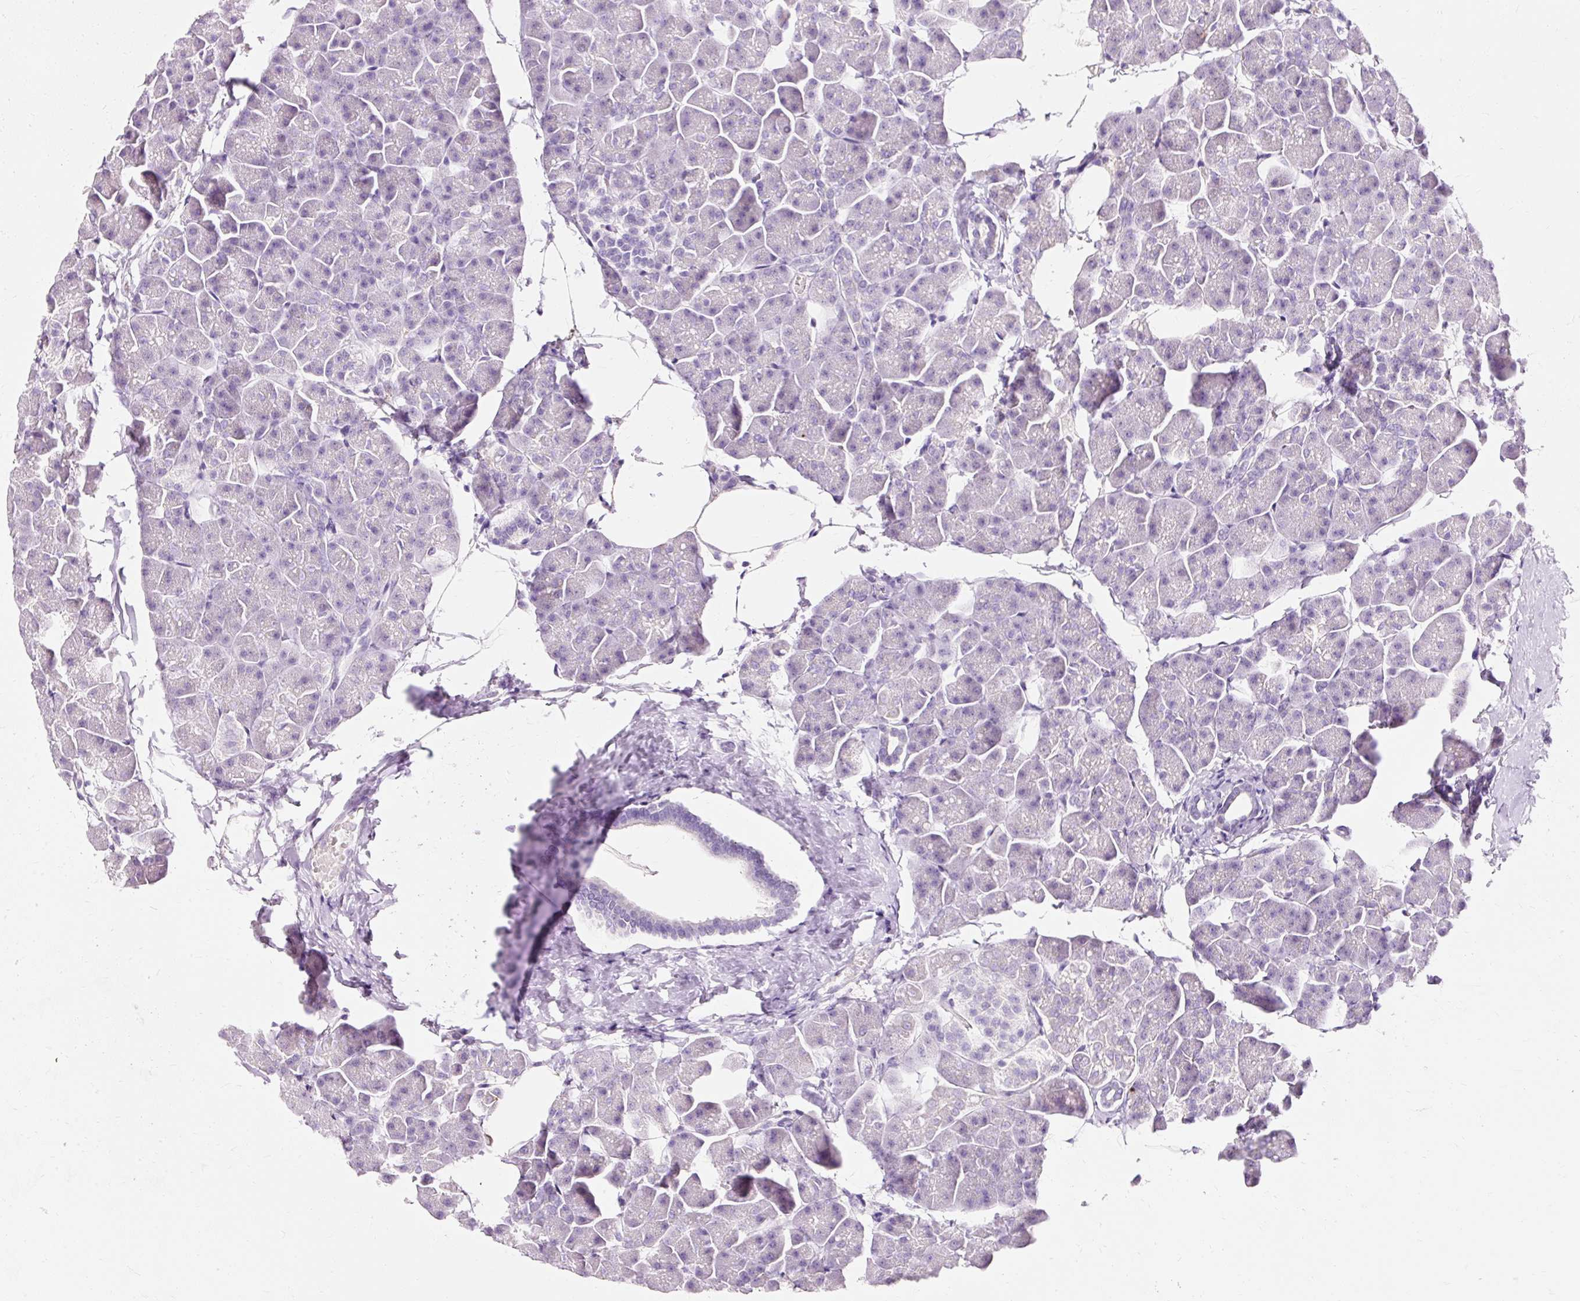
{"staining": {"intensity": "negative", "quantity": "none", "location": "none"}, "tissue": "pancreas", "cell_type": "Exocrine glandular cells", "image_type": "normal", "snomed": [{"axis": "morphology", "description": "Normal tissue, NOS"}, {"axis": "topography", "description": "Pancreas"}], "caption": "DAB immunohistochemical staining of normal pancreas exhibits no significant staining in exocrine glandular cells. Nuclei are stained in blue.", "gene": "CLDN25", "patient": {"sex": "male", "age": 35}}